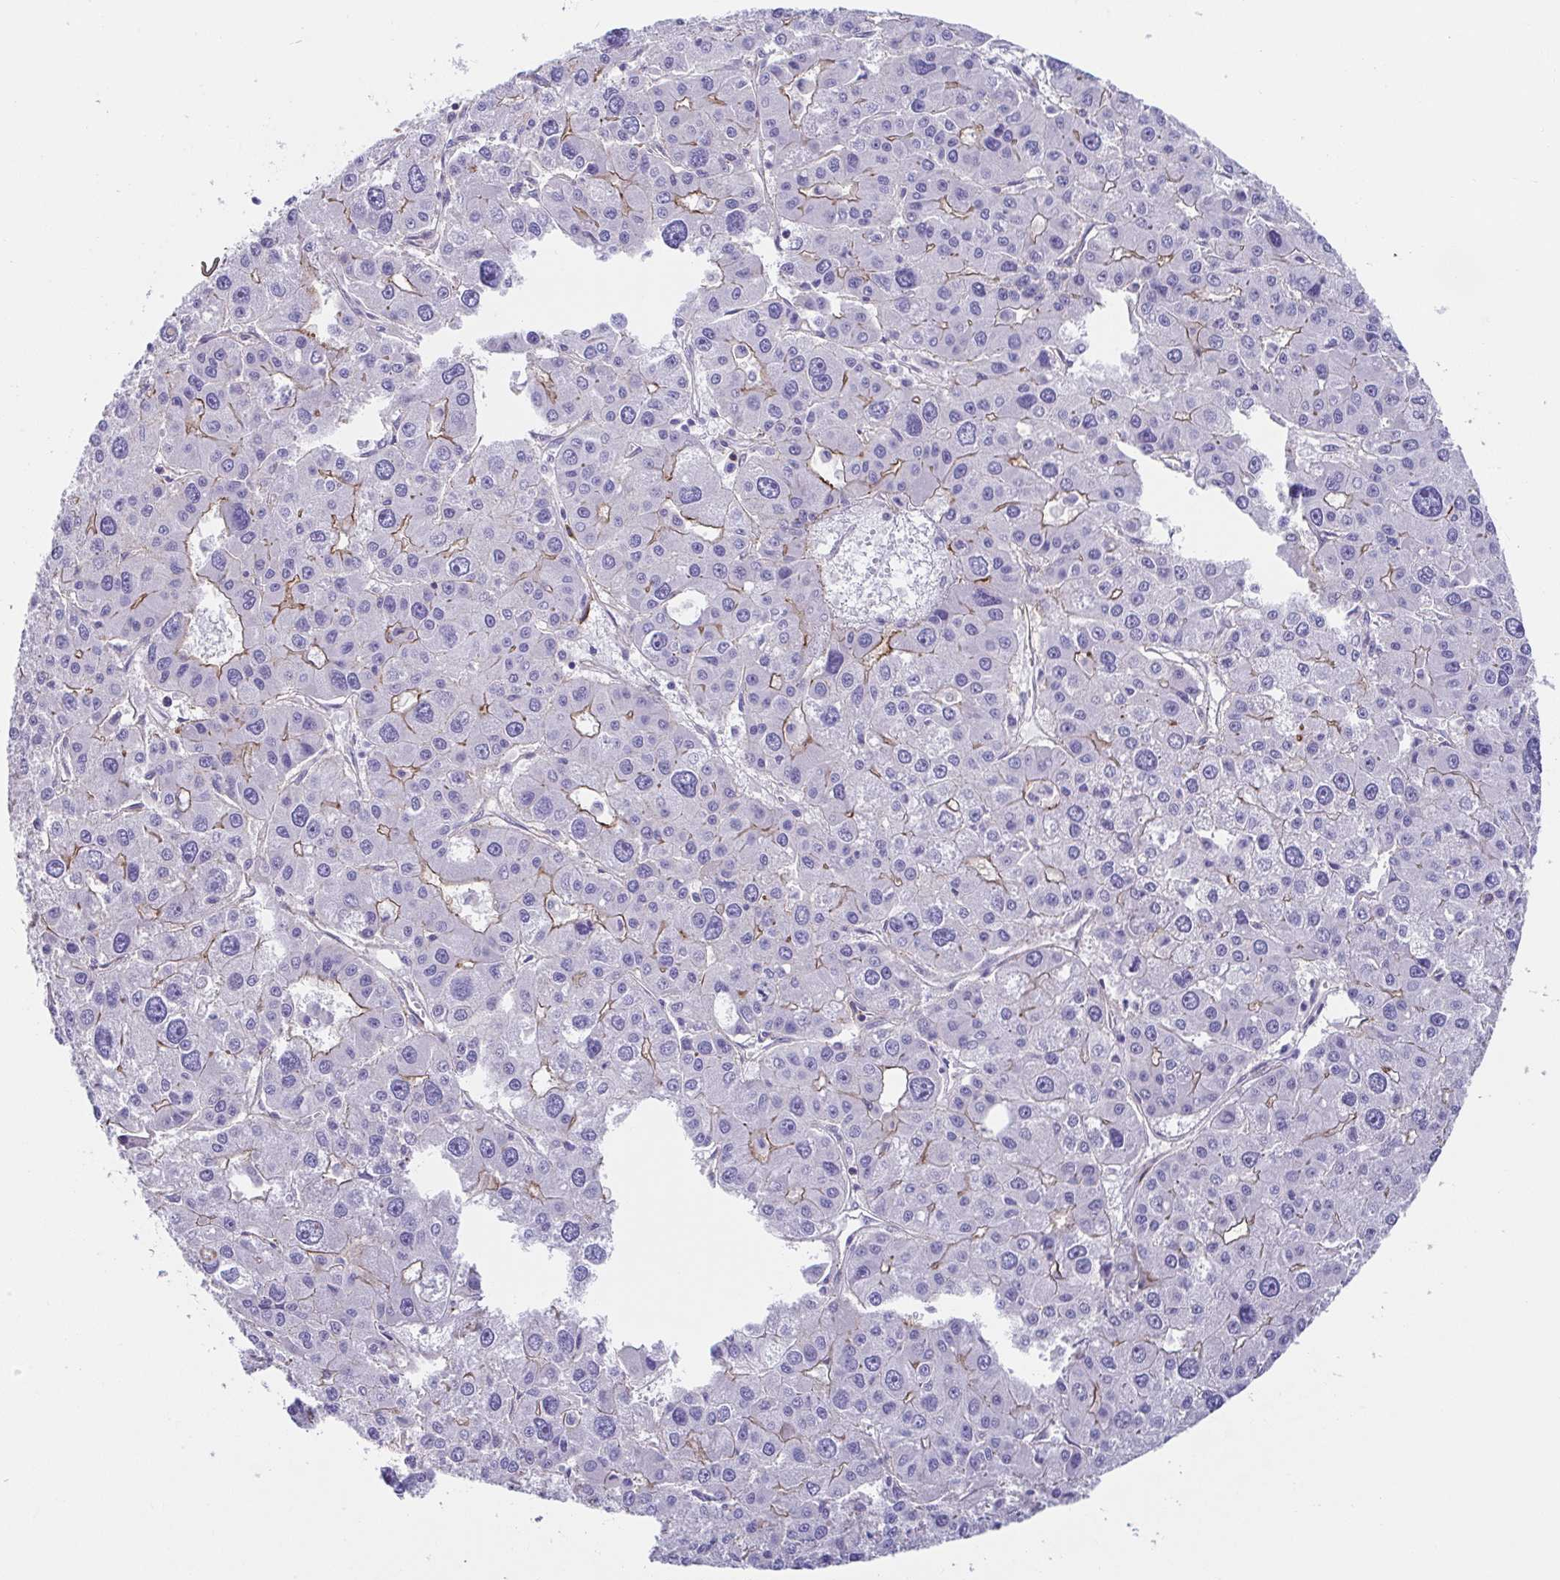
{"staining": {"intensity": "weak", "quantity": "25%-75%", "location": "cytoplasmic/membranous"}, "tissue": "liver cancer", "cell_type": "Tumor cells", "image_type": "cancer", "snomed": [{"axis": "morphology", "description": "Carcinoma, Hepatocellular, NOS"}, {"axis": "topography", "description": "Liver"}], "caption": "The immunohistochemical stain highlights weak cytoplasmic/membranous positivity in tumor cells of hepatocellular carcinoma (liver) tissue. The staining was performed using DAB to visualize the protein expression in brown, while the nuclei were stained in blue with hematoxylin (Magnification: 20x).", "gene": "TRAM2", "patient": {"sex": "male", "age": 73}}